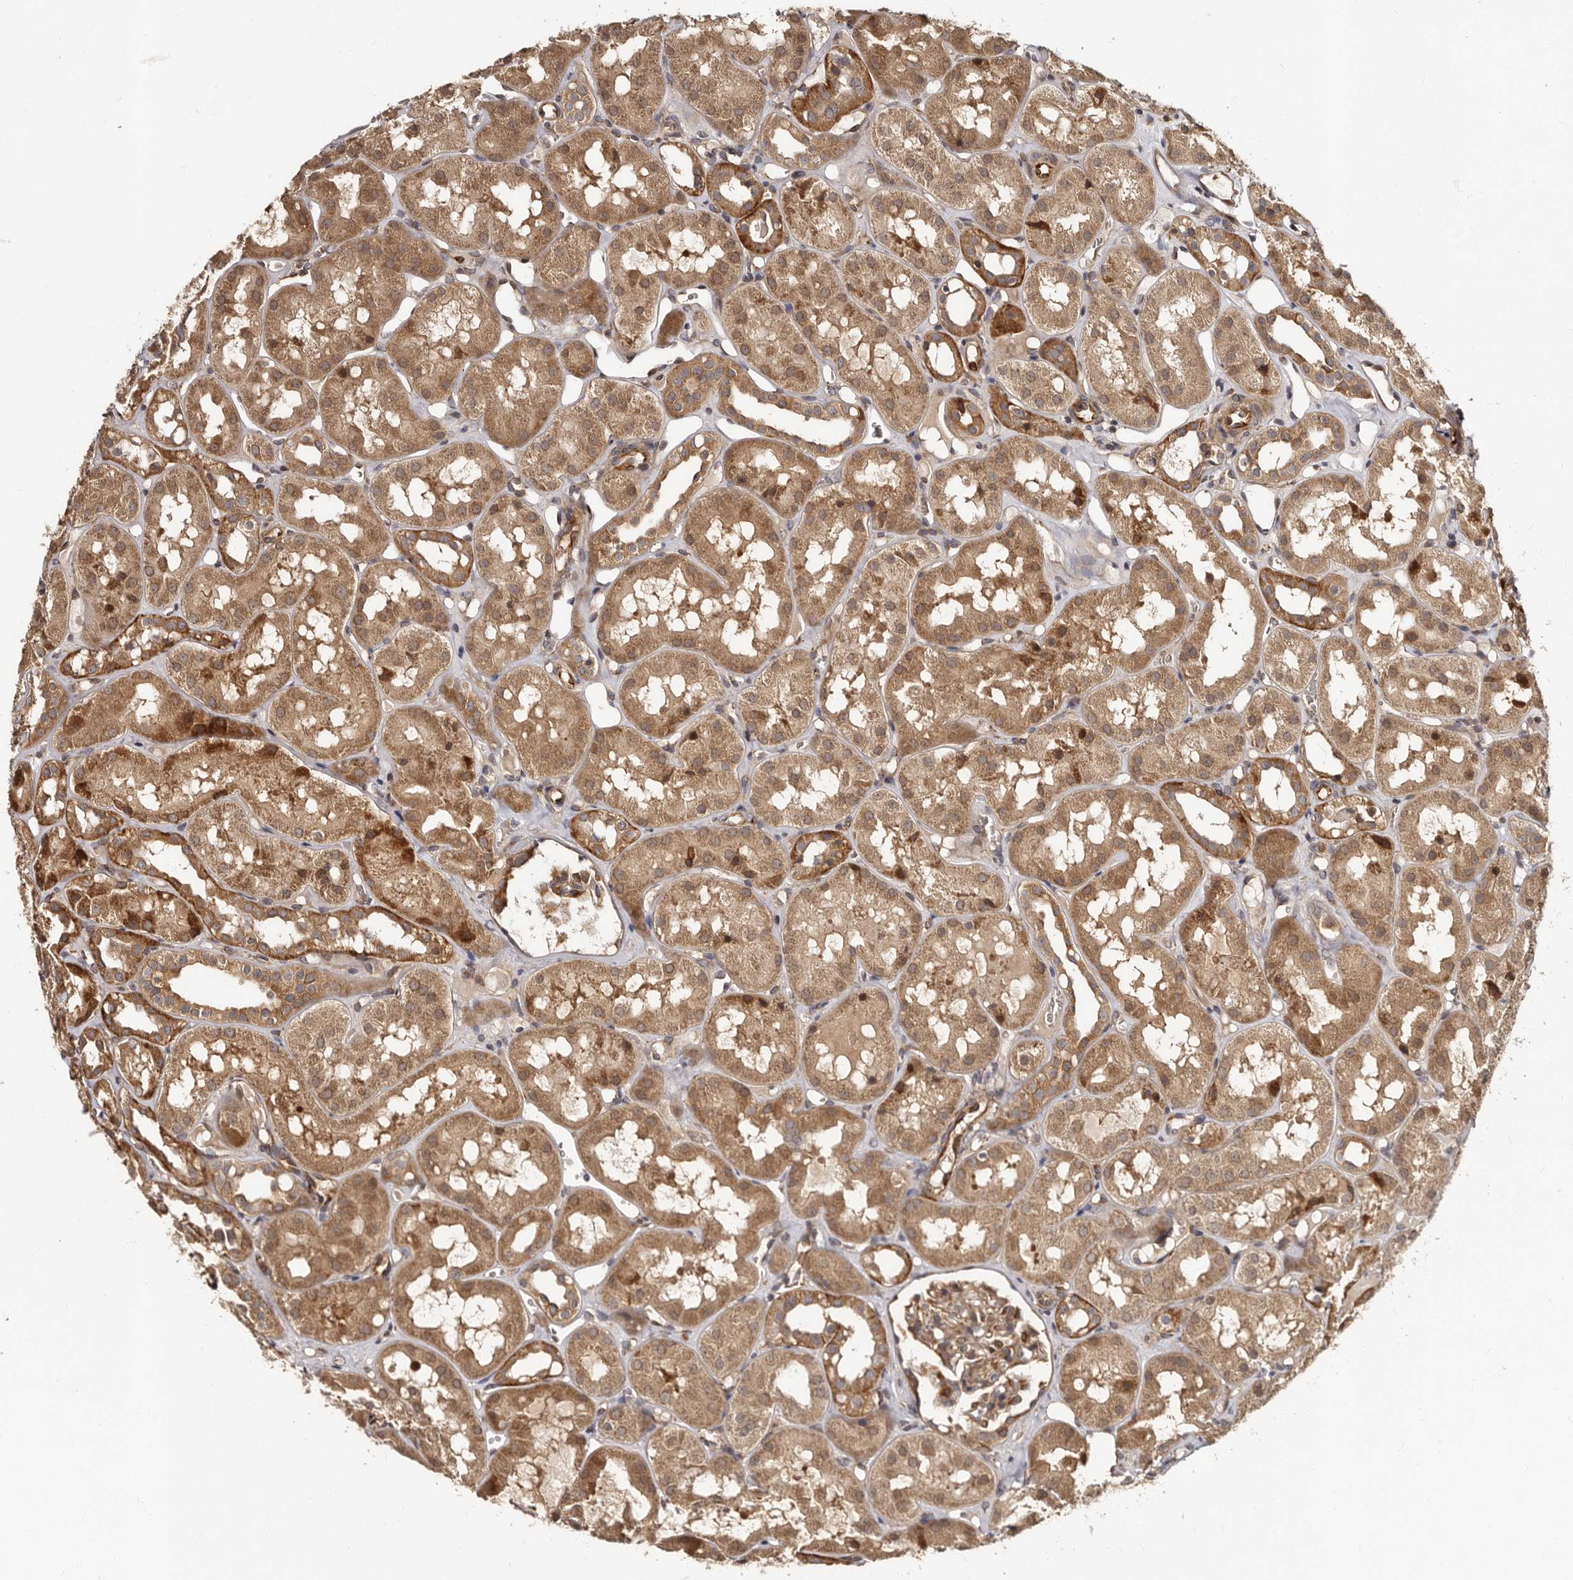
{"staining": {"intensity": "moderate", "quantity": "25%-75%", "location": "cytoplasmic/membranous"}, "tissue": "kidney", "cell_type": "Cells in glomeruli", "image_type": "normal", "snomed": [{"axis": "morphology", "description": "Normal tissue, NOS"}, {"axis": "topography", "description": "Kidney"}], "caption": "Cells in glomeruli show medium levels of moderate cytoplasmic/membranous staining in about 25%-75% of cells in unremarkable human kidney. (DAB (3,3'-diaminobenzidine) IHC, brown staining for protein, blue staining for nuclei).", "gene": "TBC1D22B", "patient": {"sex": "male", "age": 16}}